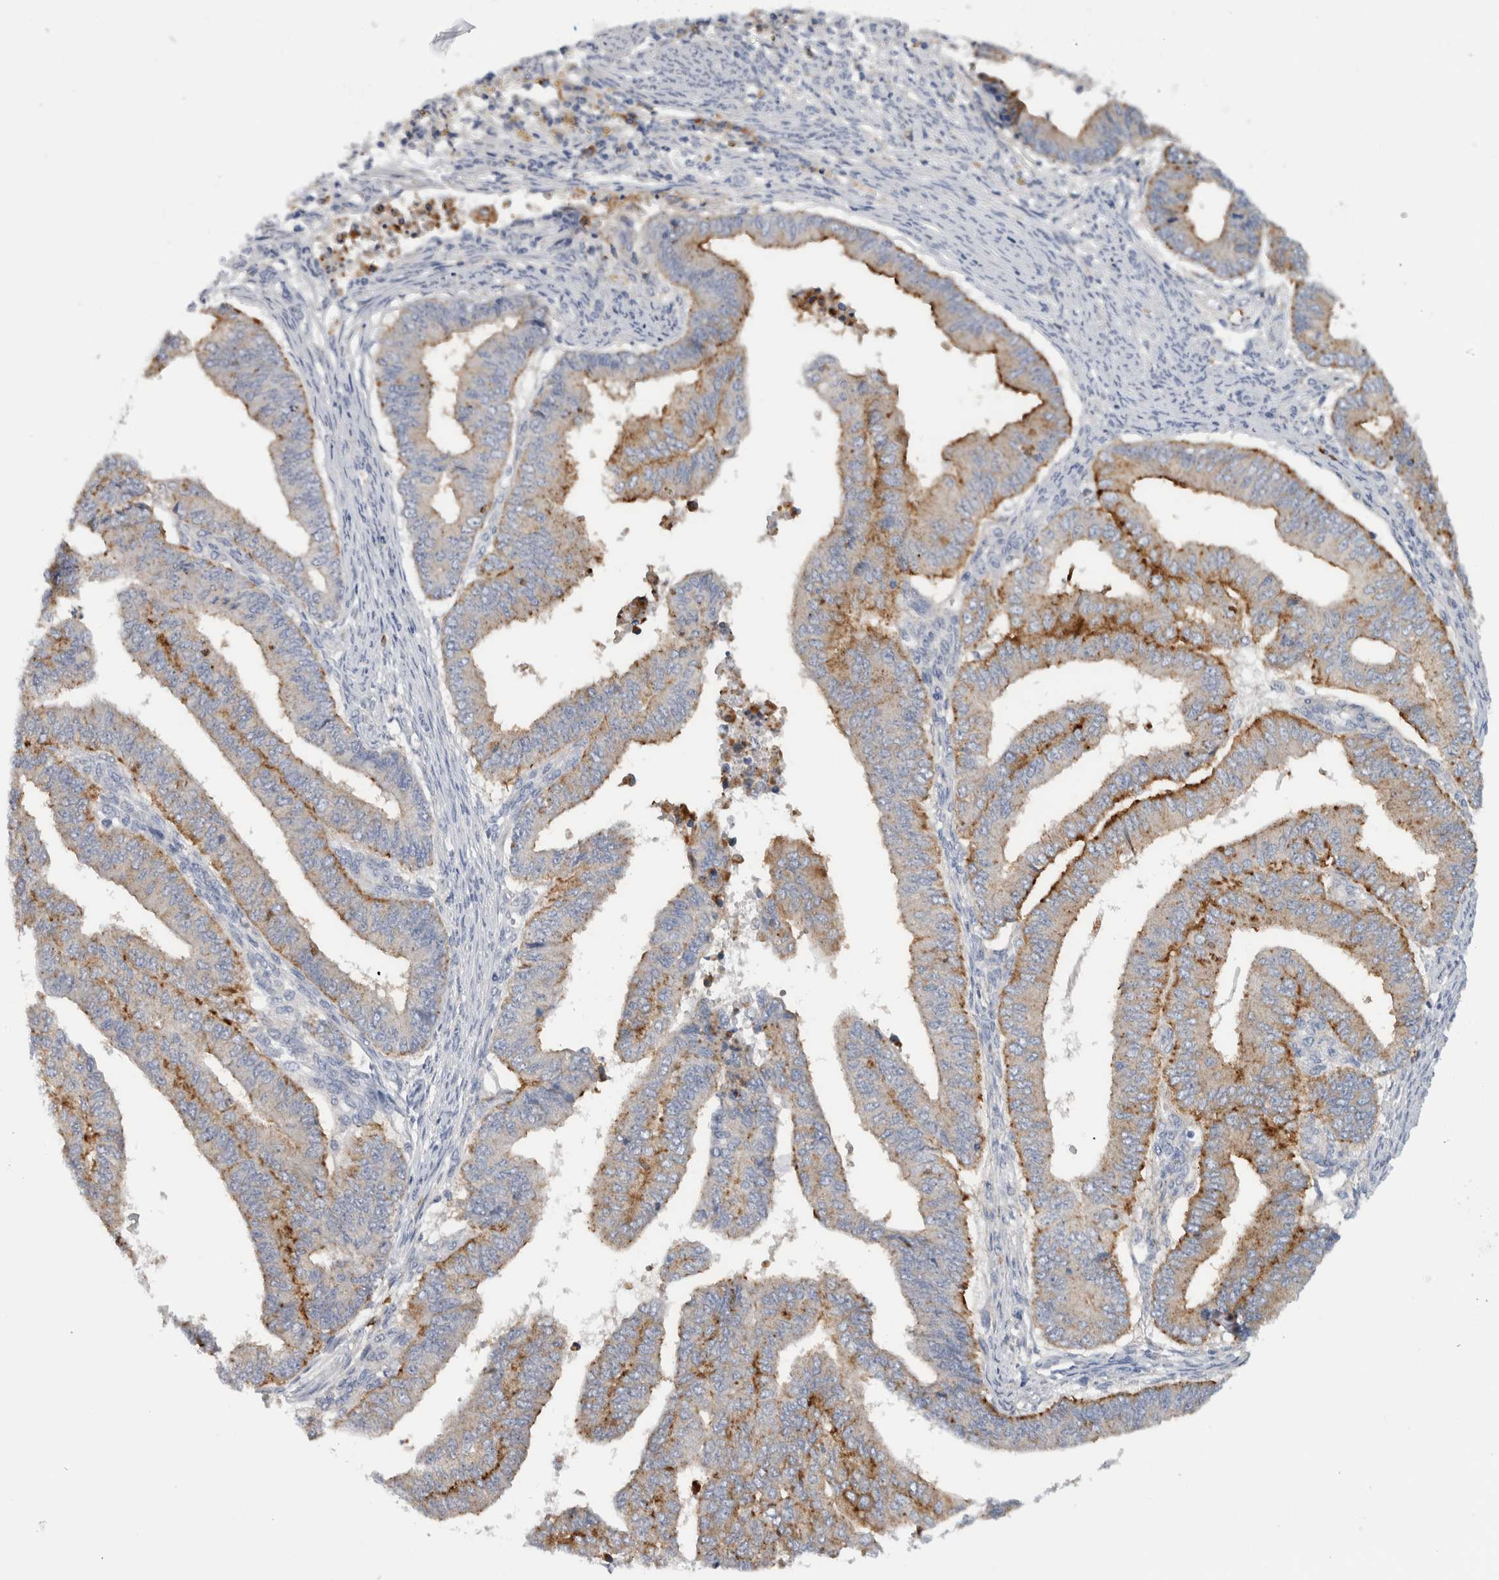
{"staining": {"intensity": "moderate", "quantity": "25%-75%", "location": "cytoplasmic/membranous"}, "tissue": "endometrial cancer", "cell_type": "Tumor cells", "image_type": "cancer", "snomed": [{"axis": "morphology", "description": "Polyp, NOS"}, {"axis": "morphology", "description": "Adenocarcinoma, NOS"}, {"axis": "morphology", "description": "Adenoma, NOS"}, {"axis": "topography", "description": "Endometrium"}], "caption": "The image shows staining of endometrial cancer (adenocarcinoma), revealing moderate cytoplasmic/membranous protein expression (brown color) within tumor cells. The staining was performed using DAB (3,3'-diaminobenzidine), with brown indicating positive protein expression. Nuclei are stained blue with hematoxylin.", "gene": "CD63", "patient": {"sex": "female", "age": 79}}